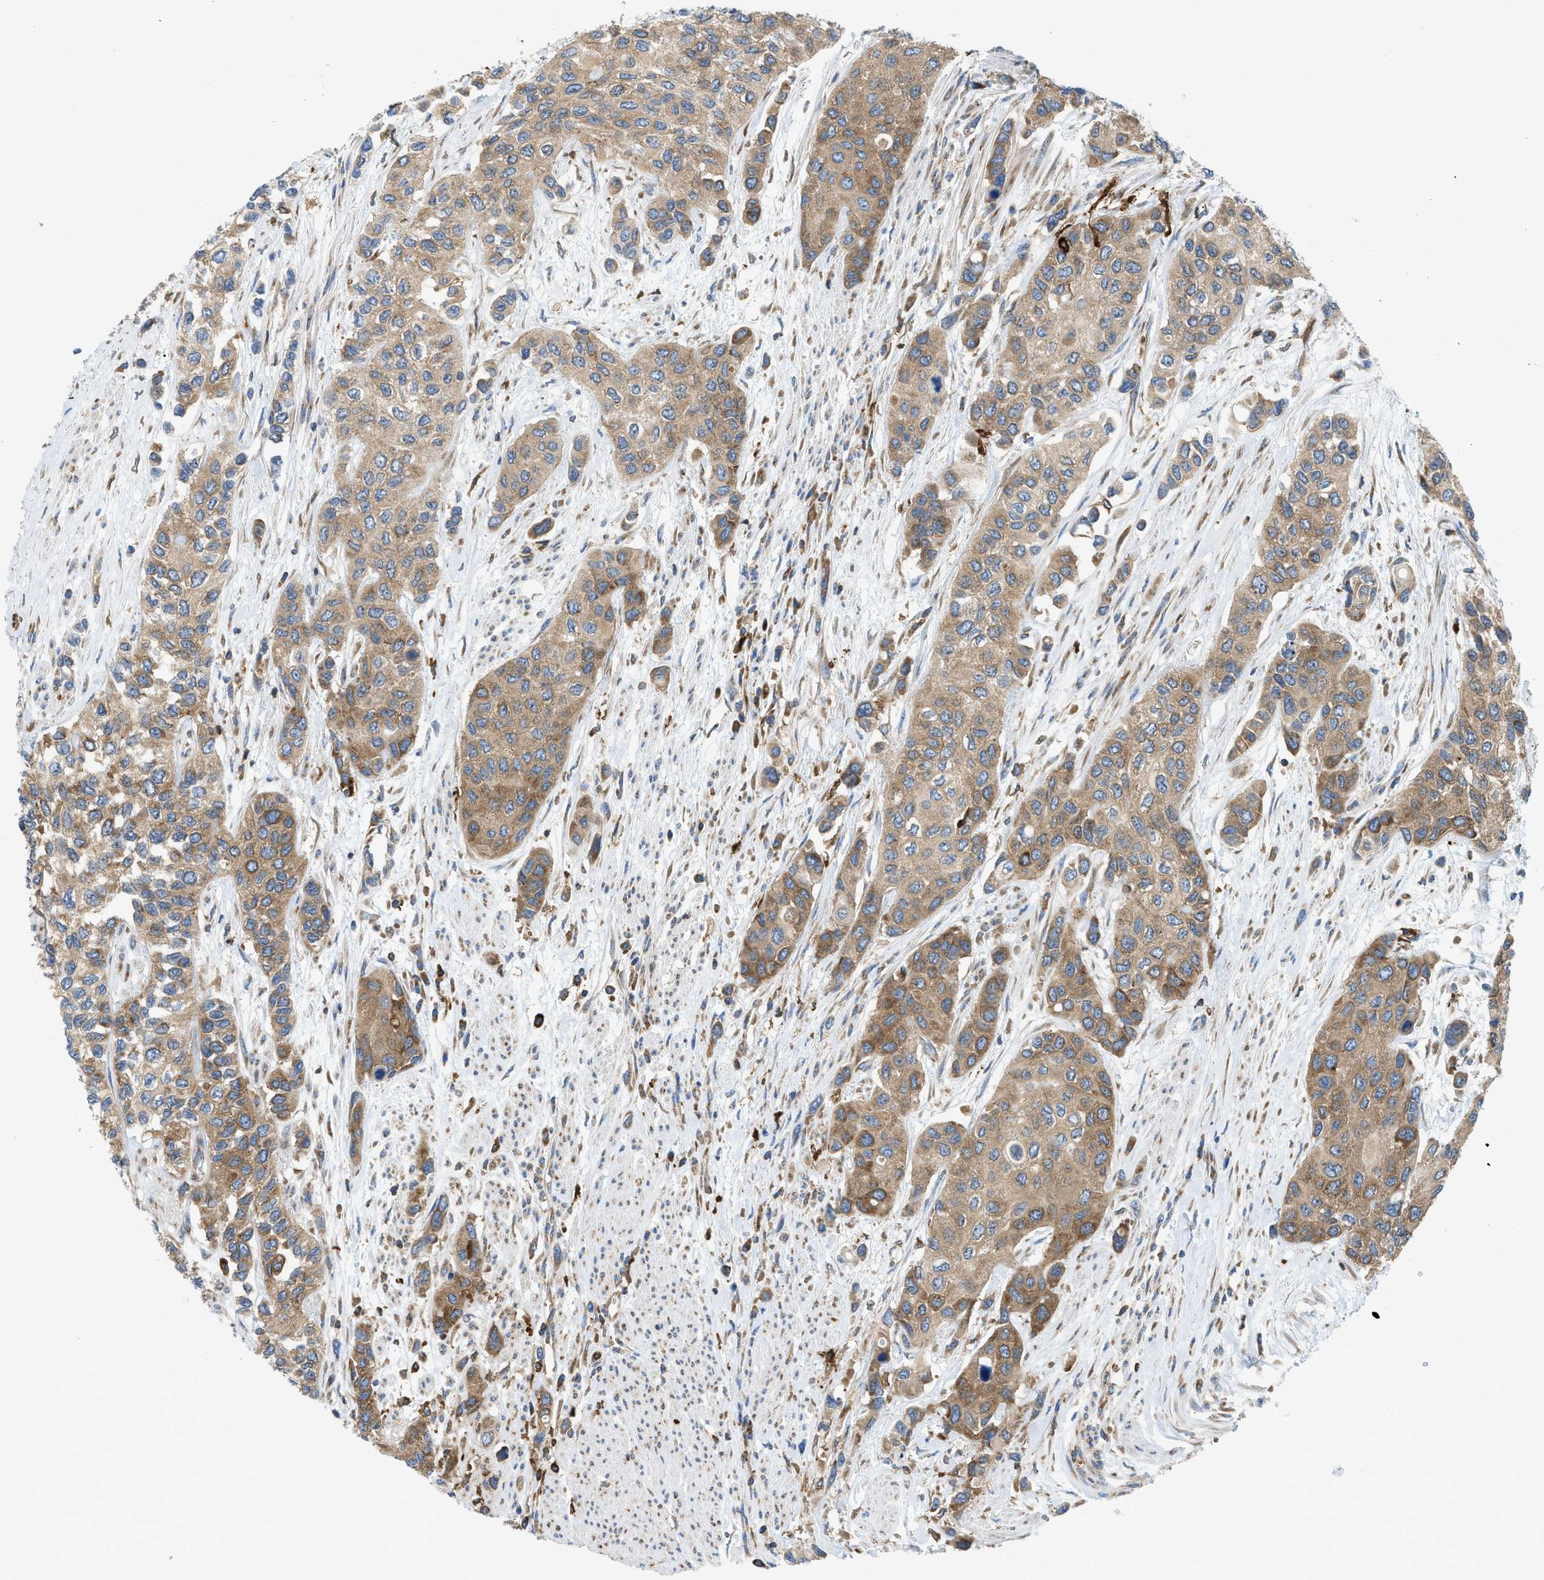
{"staining": {"intensity": "moderate", "quantity": ">75%", "location": "cytoplasmic/membranous"}, "tissue": "urothelial cancer", "cell_type": "Tumor cells", "image_type": "cancer", "snomed": [{"axis": "morphology", "description": "Urothelial carcinoma, High grade"}, {"axis": "topography", "description": "Urinary bladder"}], "caption": "IHC staining of urothelial cancer, which exhibits medium levels of moderate cytoplasmic/membranous positivity in about >75% of tumor cells indicating moderate cytoplasmic/membranous protein expression. The staining was performed using DAB (3,3'-diaminobenzidine) (brown) for protein detection and nuclei were counterstained in hematoxylin (blue).", "gene": "GPAT4", "patient": {"sex": "female", "age": 56}}